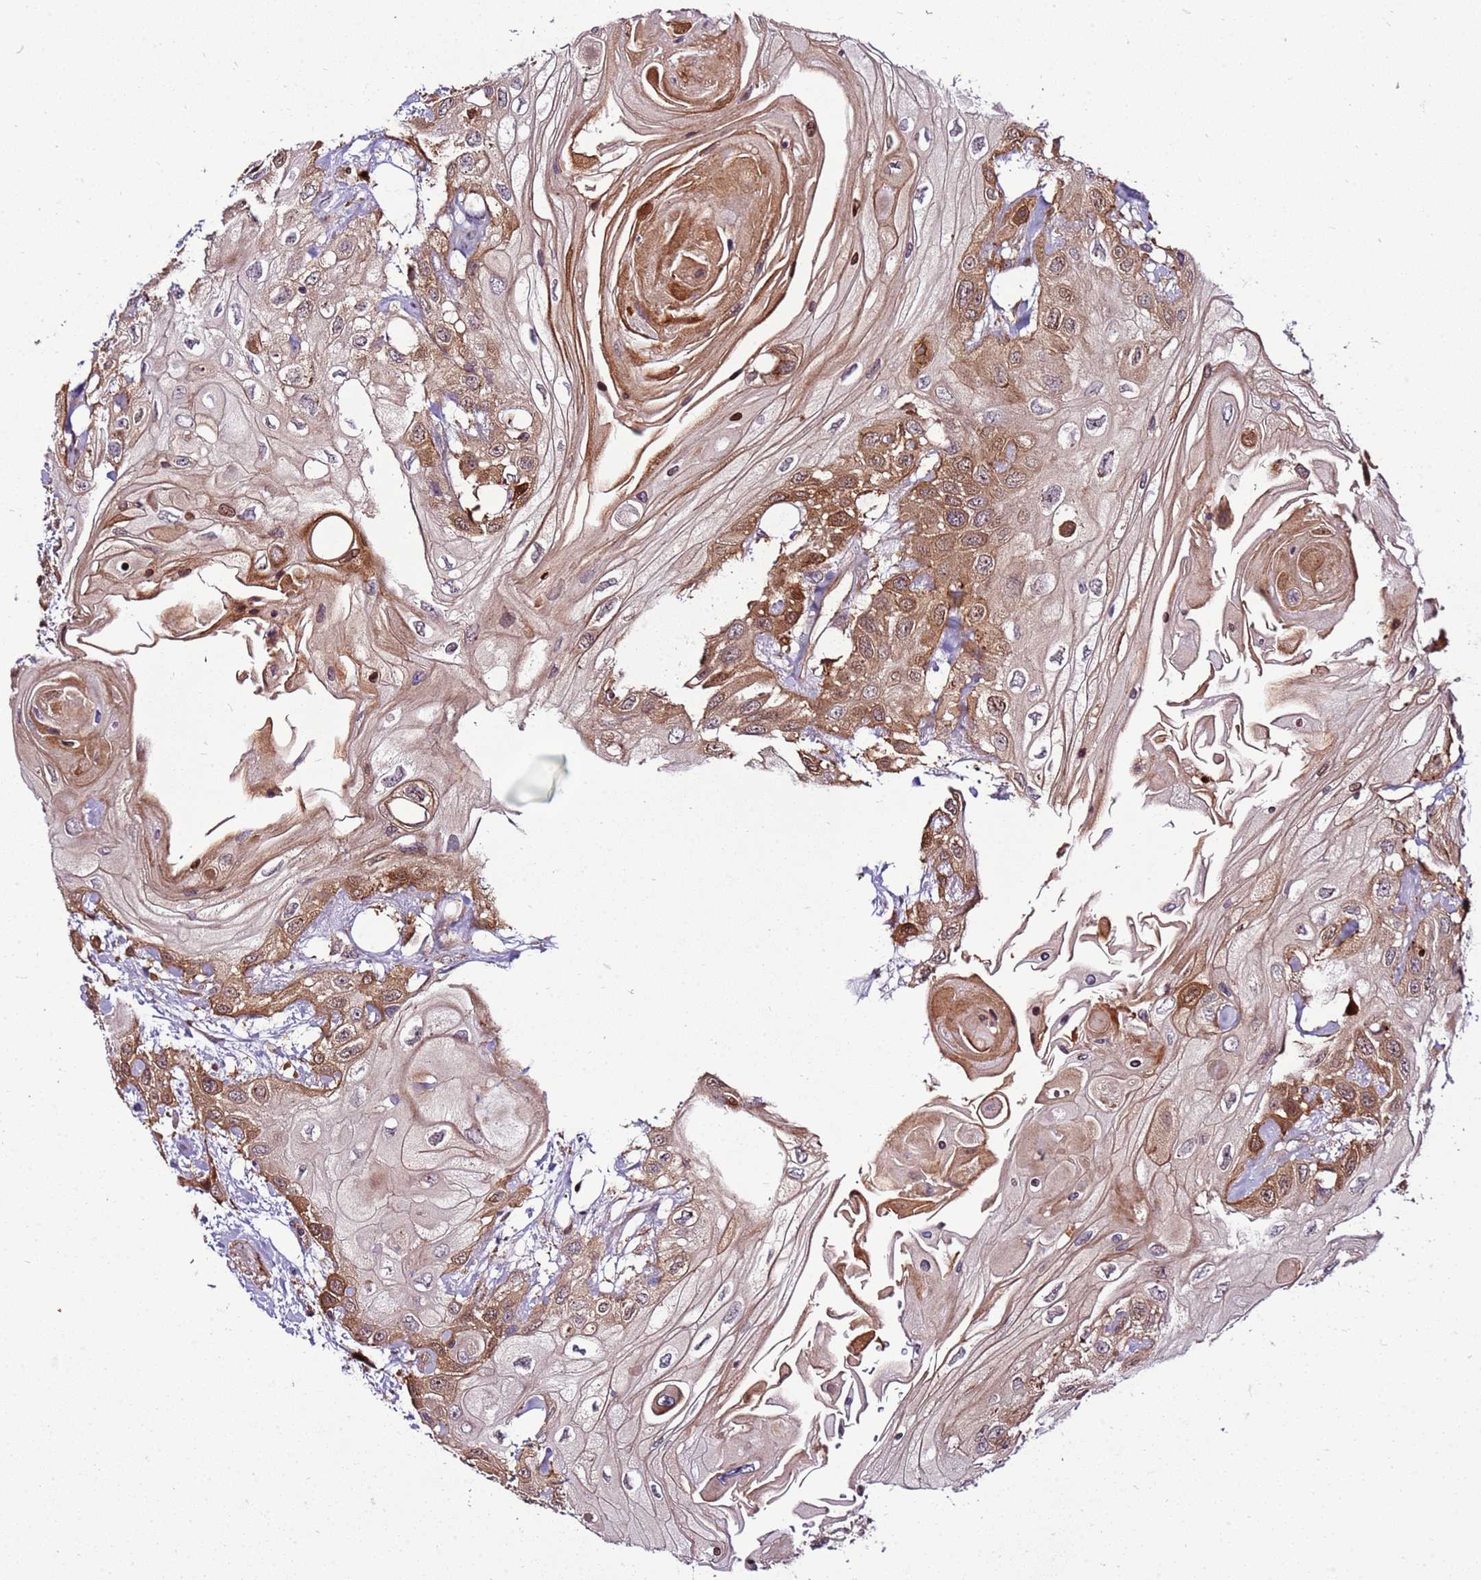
{"staining": {"intensity": "strong", "quantity": ">75%", "location": "cytoplasmic/membranous"}, "tissue": "head and neck cancer", "cell_type": "Tumor cells", "image_type": "cancer", "snomed": [{"axis": "morphology", "description": "Squamous cell carcinoma, NOS"}, {"axis": "topography", "description": "Head-Neck"}], "caption": "Immunohistochemistry (IHC) image of human head and neck cancer stained for a protein (brown), which reveals high levels of strong cytoplasmic/membranous expression in about >75% of tumor cells.", "gene": "ZNF624", "patient": {"sex": "female", "age": 43}}